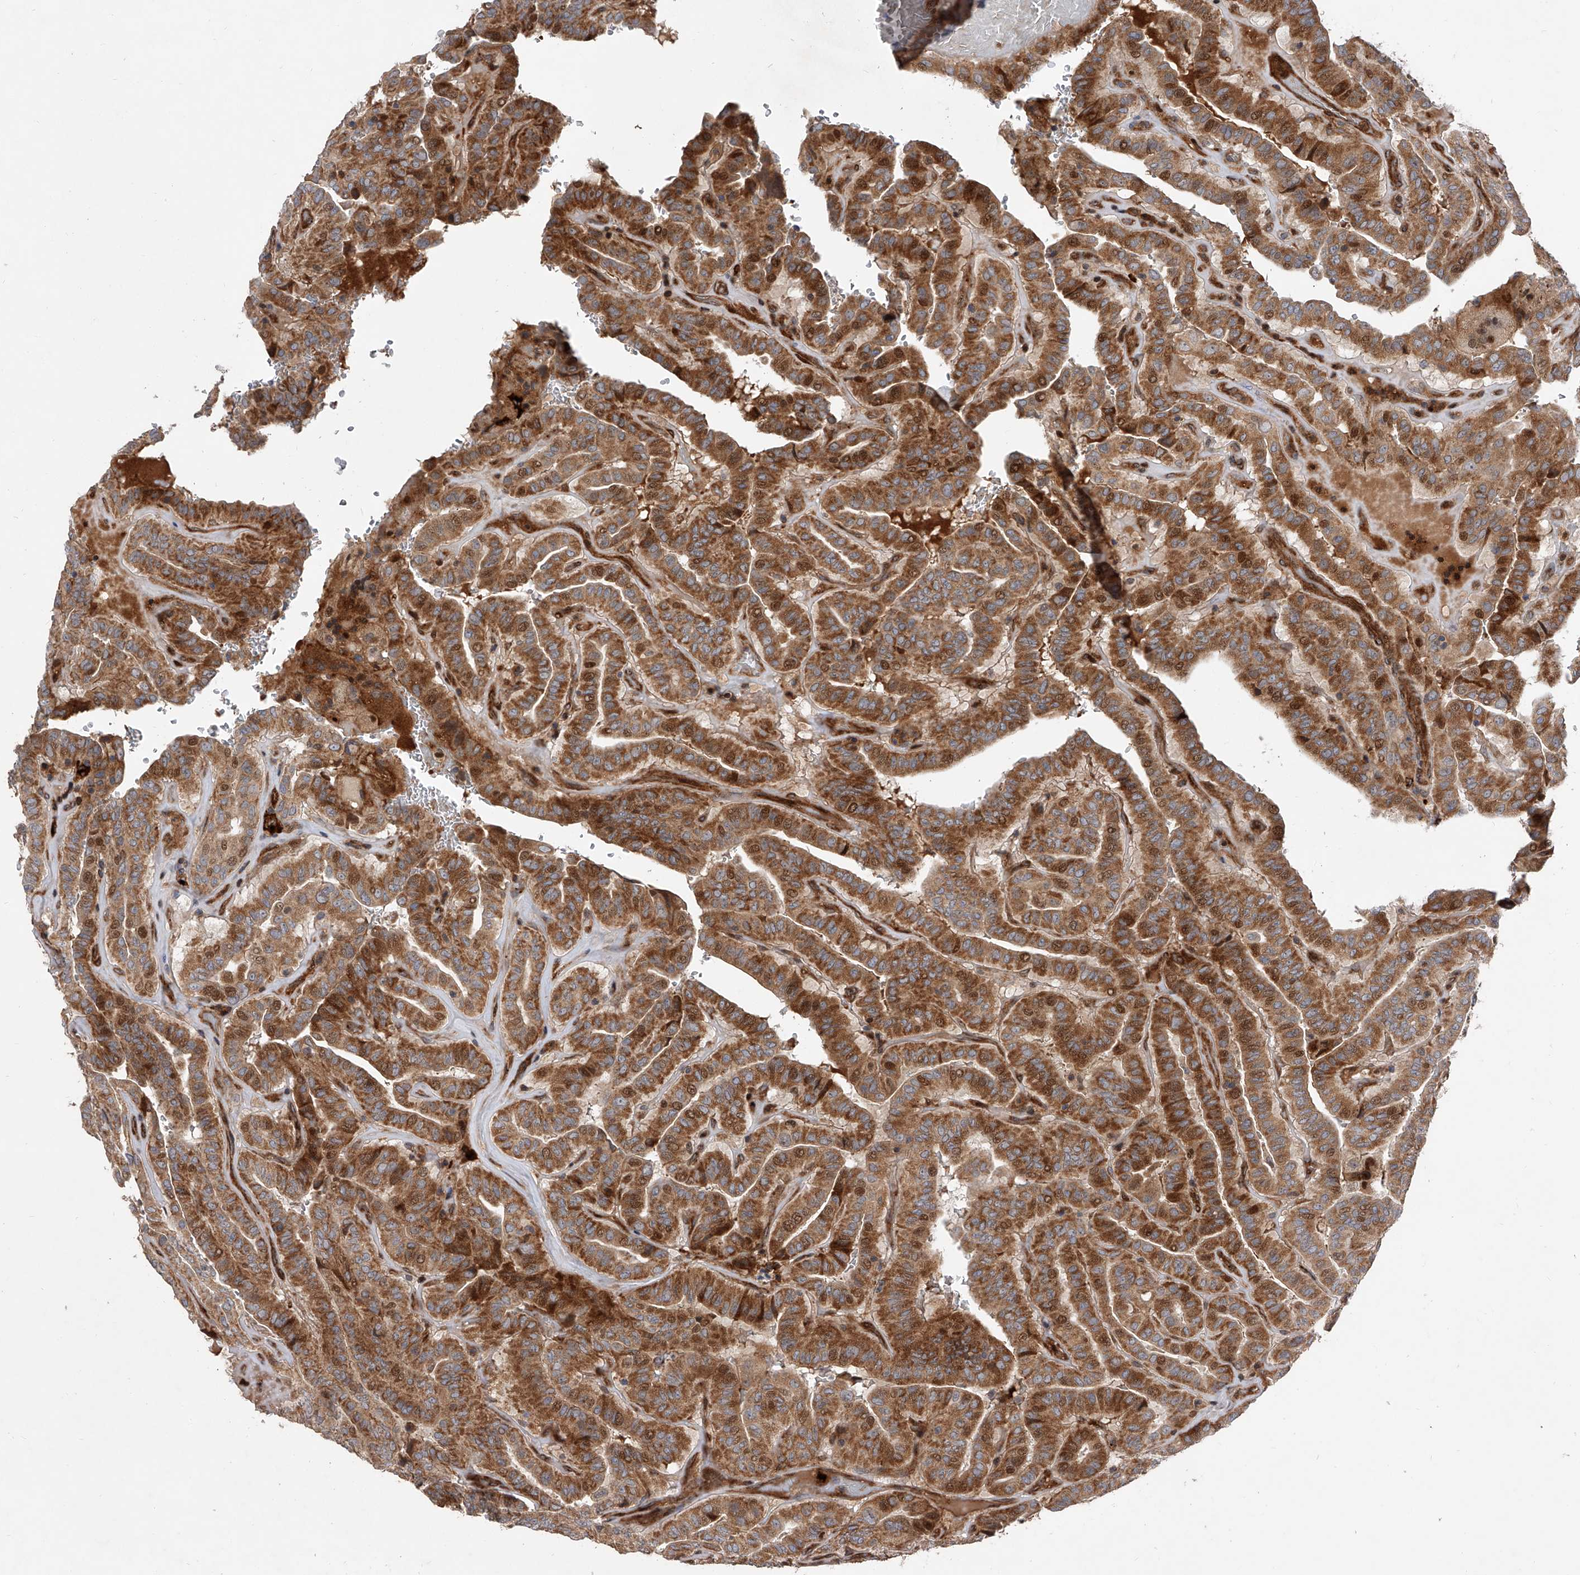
{"staining": {"intensity": "moderate", "quantity": ">75%", "location": "cytoplasmic/membranous,nuclear"}, "tissue": "thyroid cancer", "cell_type": "Tumor cells", "image_type": "cancer", "snomed": [{"axis": "morphology", "description": "Papillary adenocarcinoma, NOS"}, {"axis": "topography", "description": "Thyroid gland"}], "caption": "Human papillary adenocarcinoma (thyroid) stained with a brown dye displays moderate cytoplasmic/membranous and nuclear positive staining in about >75% of tumor cells.", "gene": "PDSS2", "patient": {"sex": "male", "age": 77}}